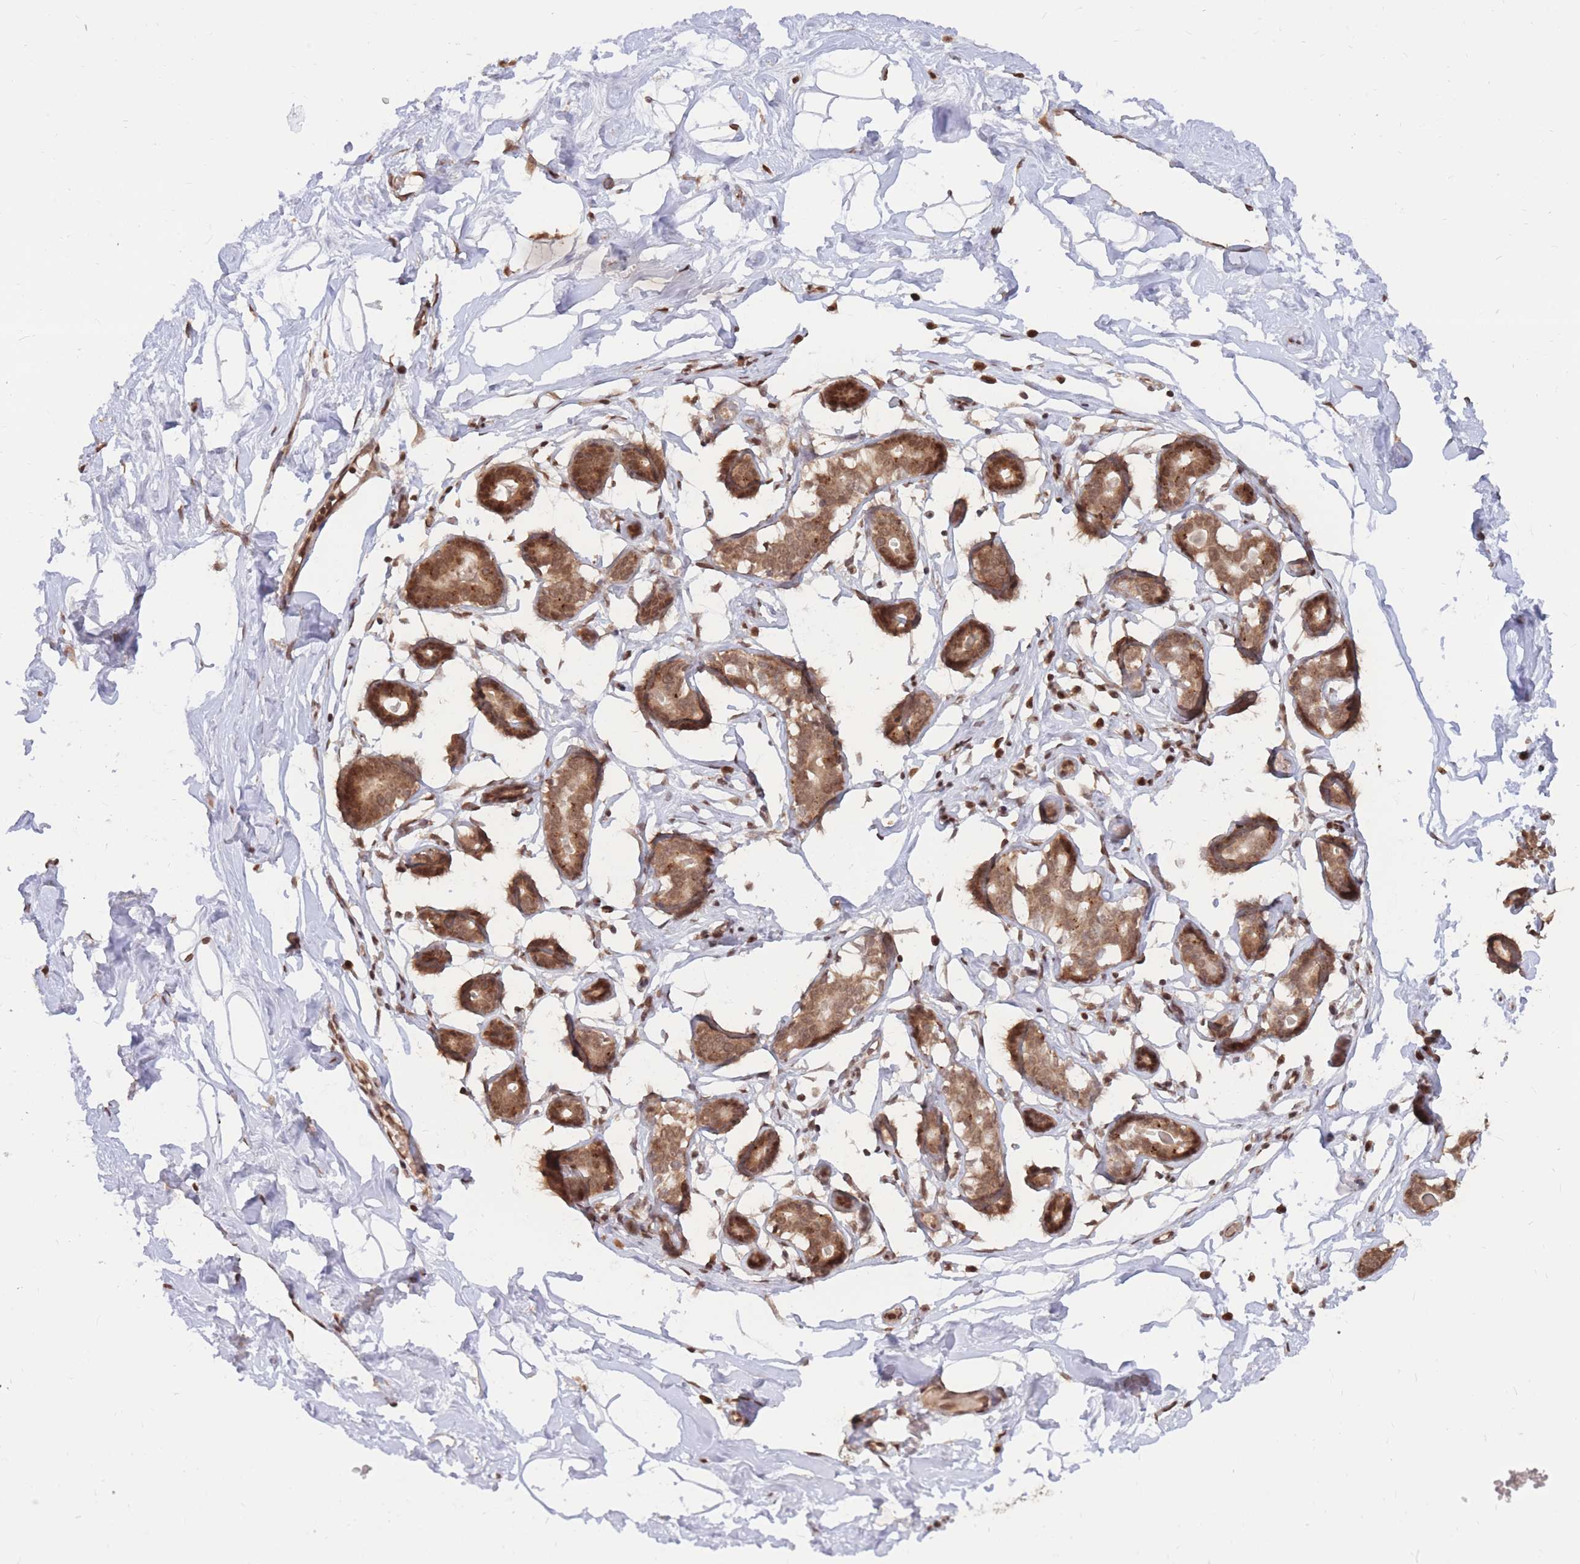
{"staining": {"intensity": "moderate", "quantity": "25%-75%", "location": "cytoplasmic/membranous,nuclear"}, "tissue": "breast", "cell_type": "Adipocytes", "image_type": "normal", "snomed": [{"axis": "morphology", "description": "Normal tissue, NOS"}, {"axis": "morphology", "description": "Adenoma, NOS"}, {"axis": "topography", "description": "Breast"}], "caption": "Protein analysis of normal breast reveals moderate cytoplasmic/membranous,nuclear expression in approximately 25%-75% of adipocytes. (Brightfield microscopy of DAB IHC at high magnification).", "gene": "SRA1", "patient": {"sex": "female", "age": 23}}